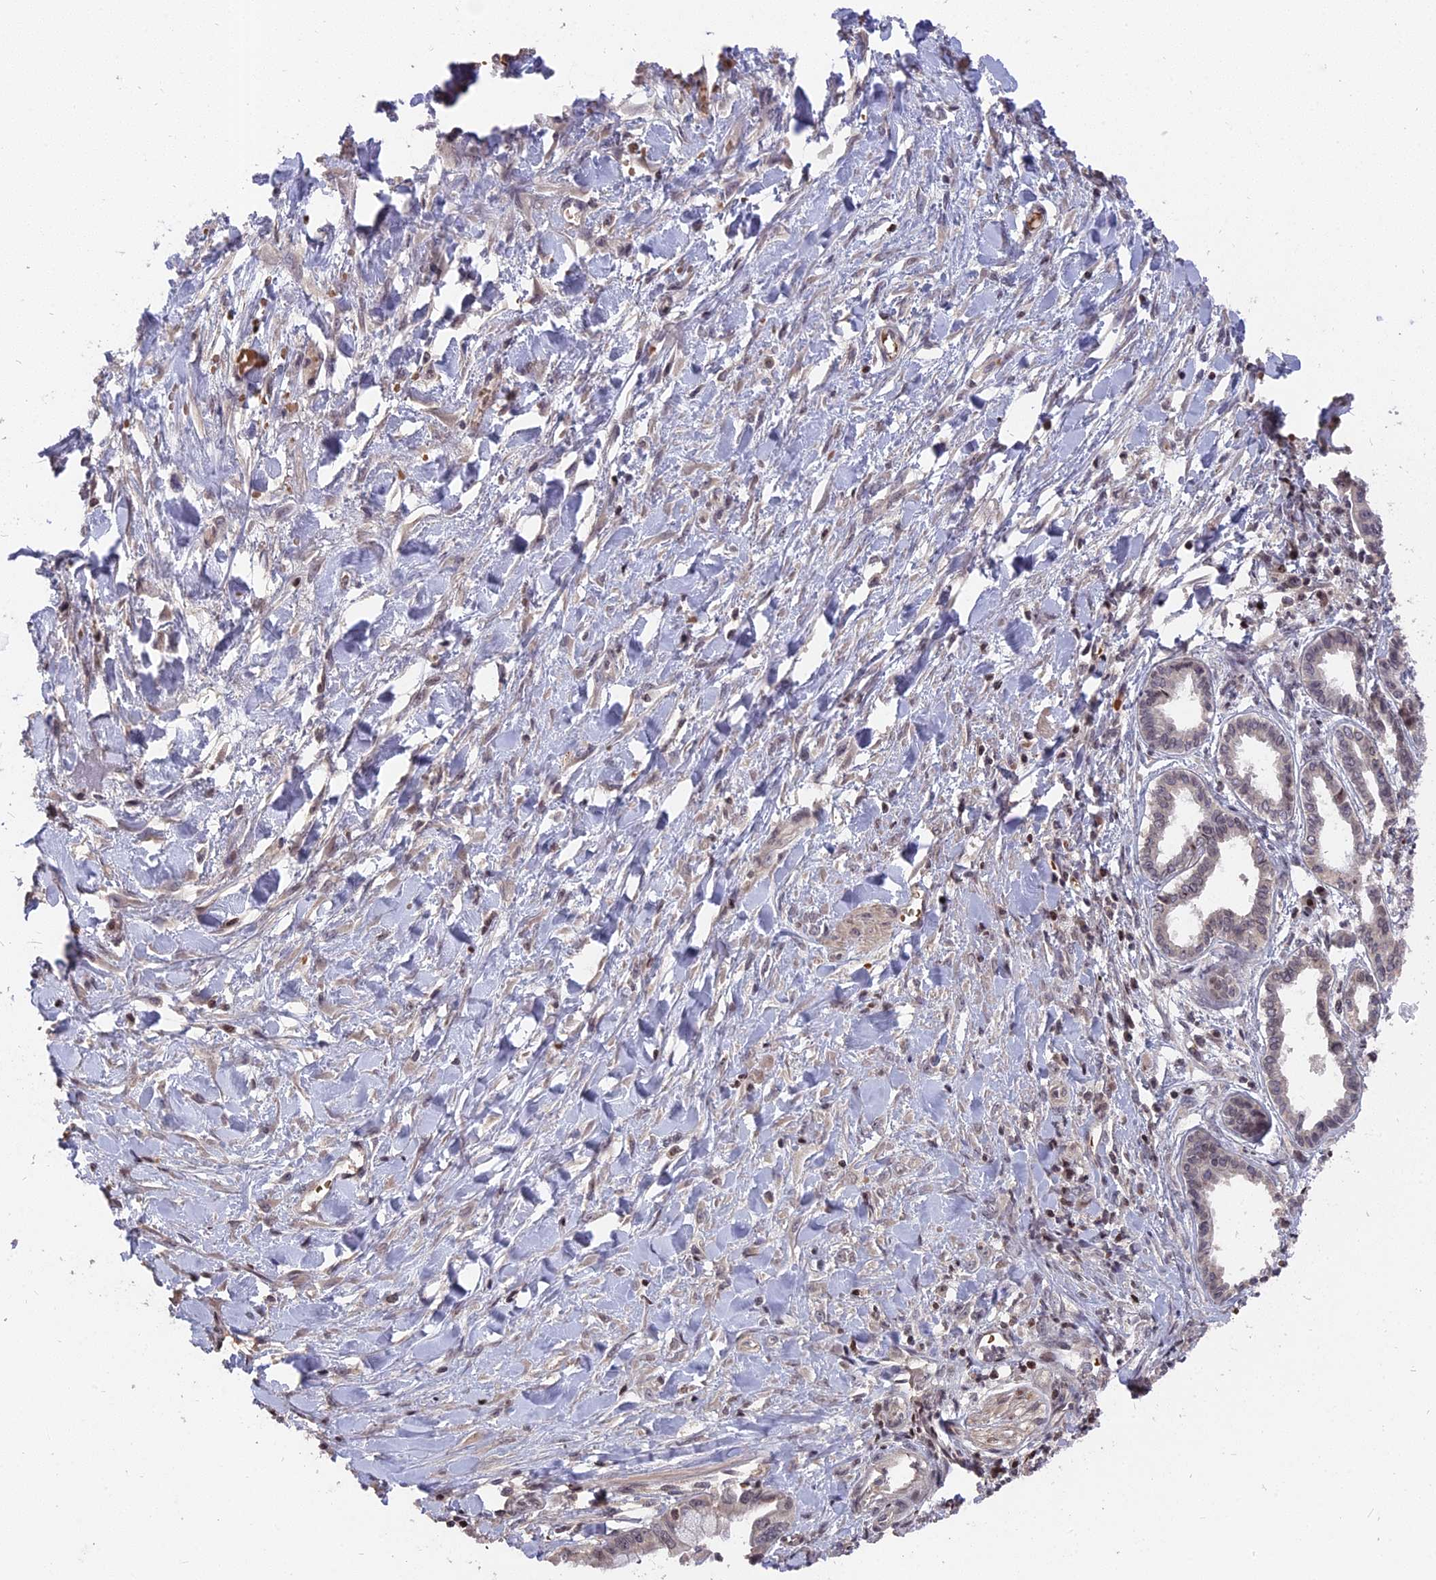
{"staining": {"intensity": "weak", "quantity": "<25%", "location": "nuclear"}, "tissue": "pancreatic cancer", "cell_type": "Tumor cells", "image_type": "cancer", "snomed": [{"axis": "morphology", "description": "Adenocarcinoma, NOS"}, {"axis": "topography", "description": "Pancreas"}], "caption": "The photomicrograph reveals no significant staining in tumor cells of pancreatic cancer. (Brightfield microscopy of DAB IHC at high magnification).", "gene": "NR1H3", "patient": {"sex": "female", "age": 50}}